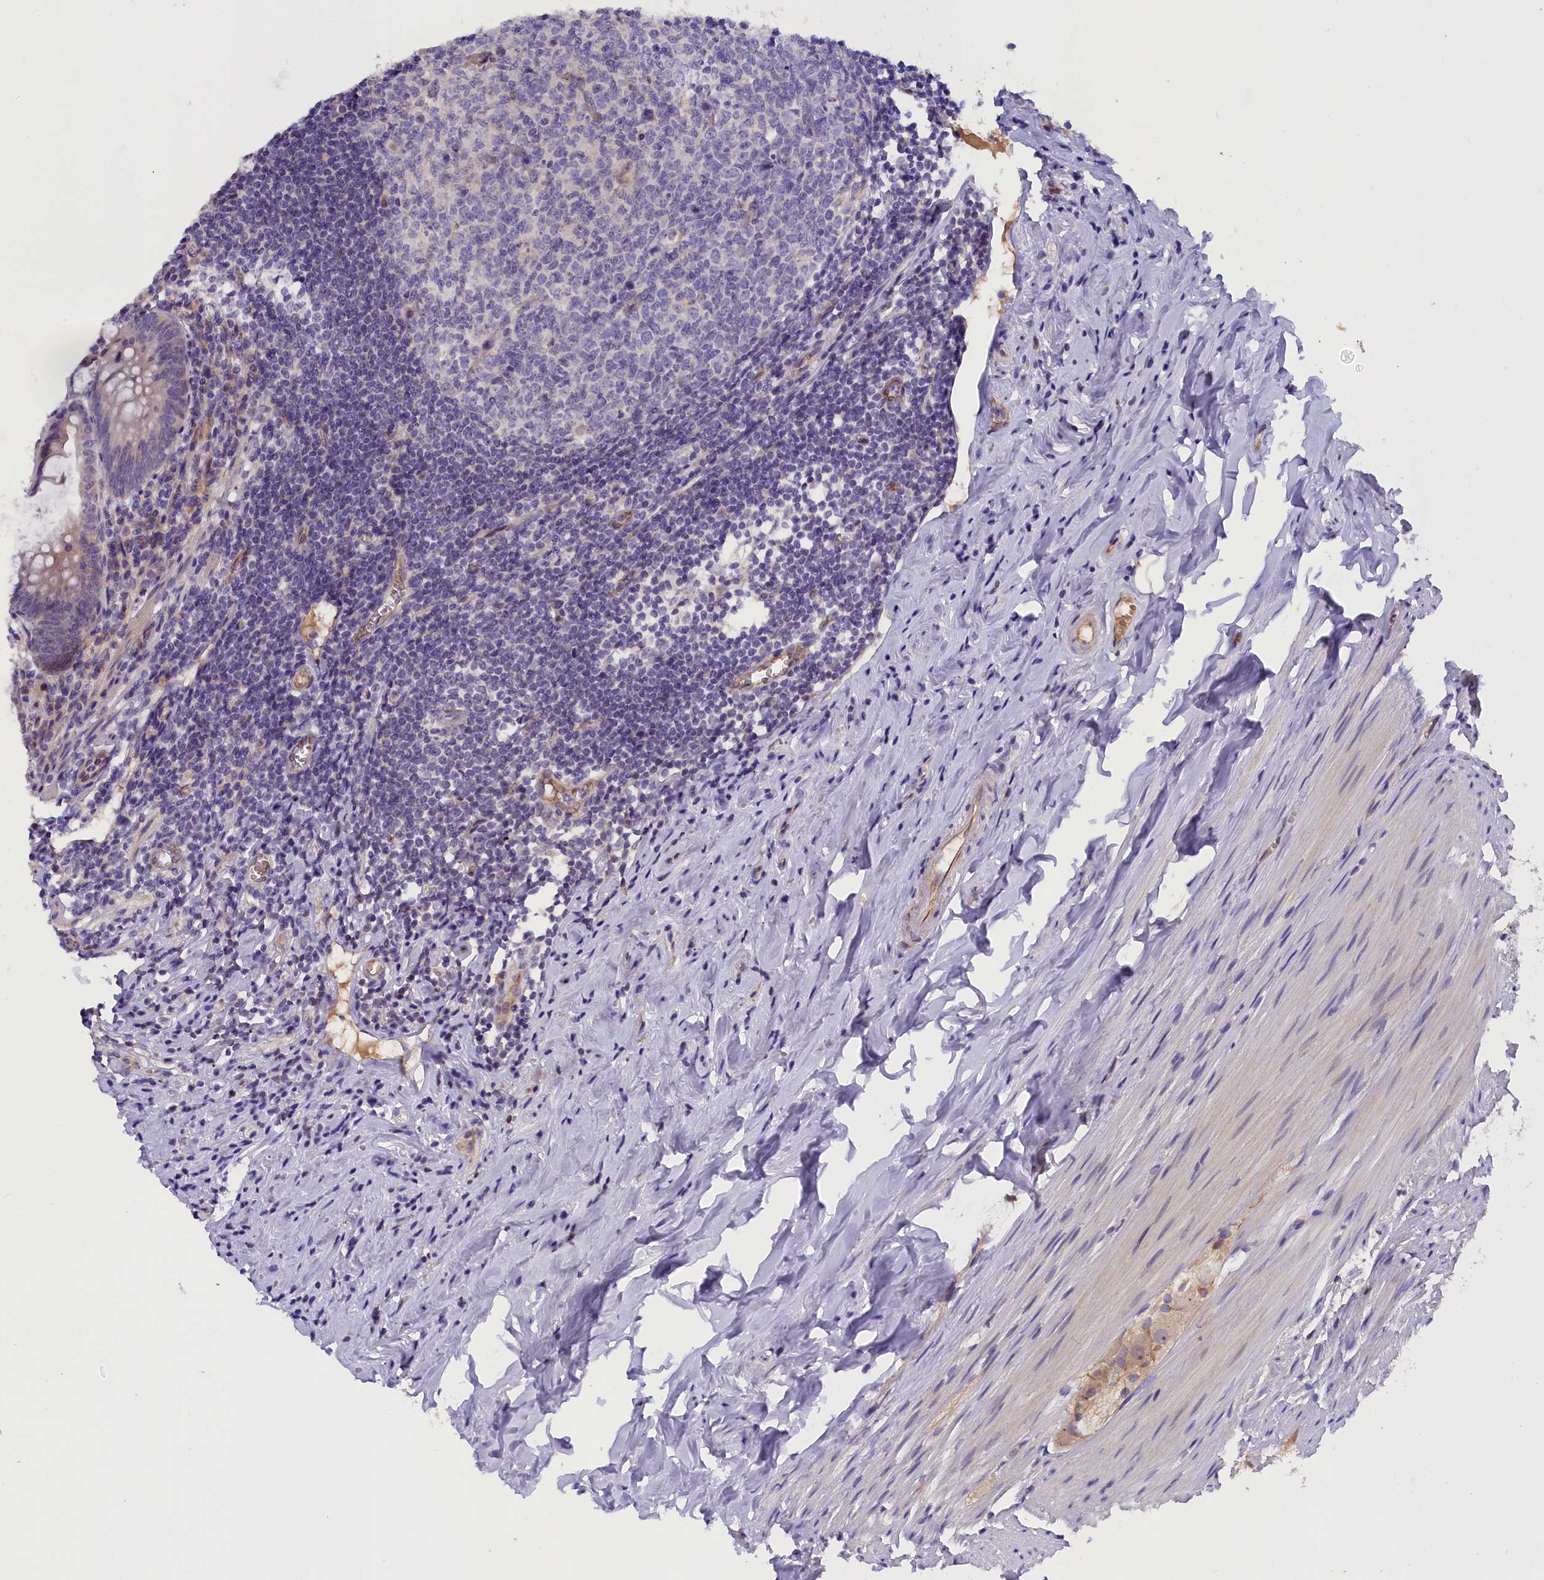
{"staining": {"intensity": "weak", "quantity": "<25%", "location": "cytoplasmic/membranous"}, "tissue": "appendix", "cell_type": "Glandular cells", "image_type": "normal", "snomed": [{"axis": "morphology", "description": "Normal tissue, NOS"}, {"axis": "topography", "description": "Appendix"}], "caption": "A high-resolution image shows immunohistochemistry (IHC) staining of normal appendix, which reveals no significant positivity in glandular cells. (DAB (3,3'-diaminobenzidine) IHC visualized using brightfield microscopy, high magnification).", "gene": "CCDC32", "patient": {"sex": "female", "age": 51}}